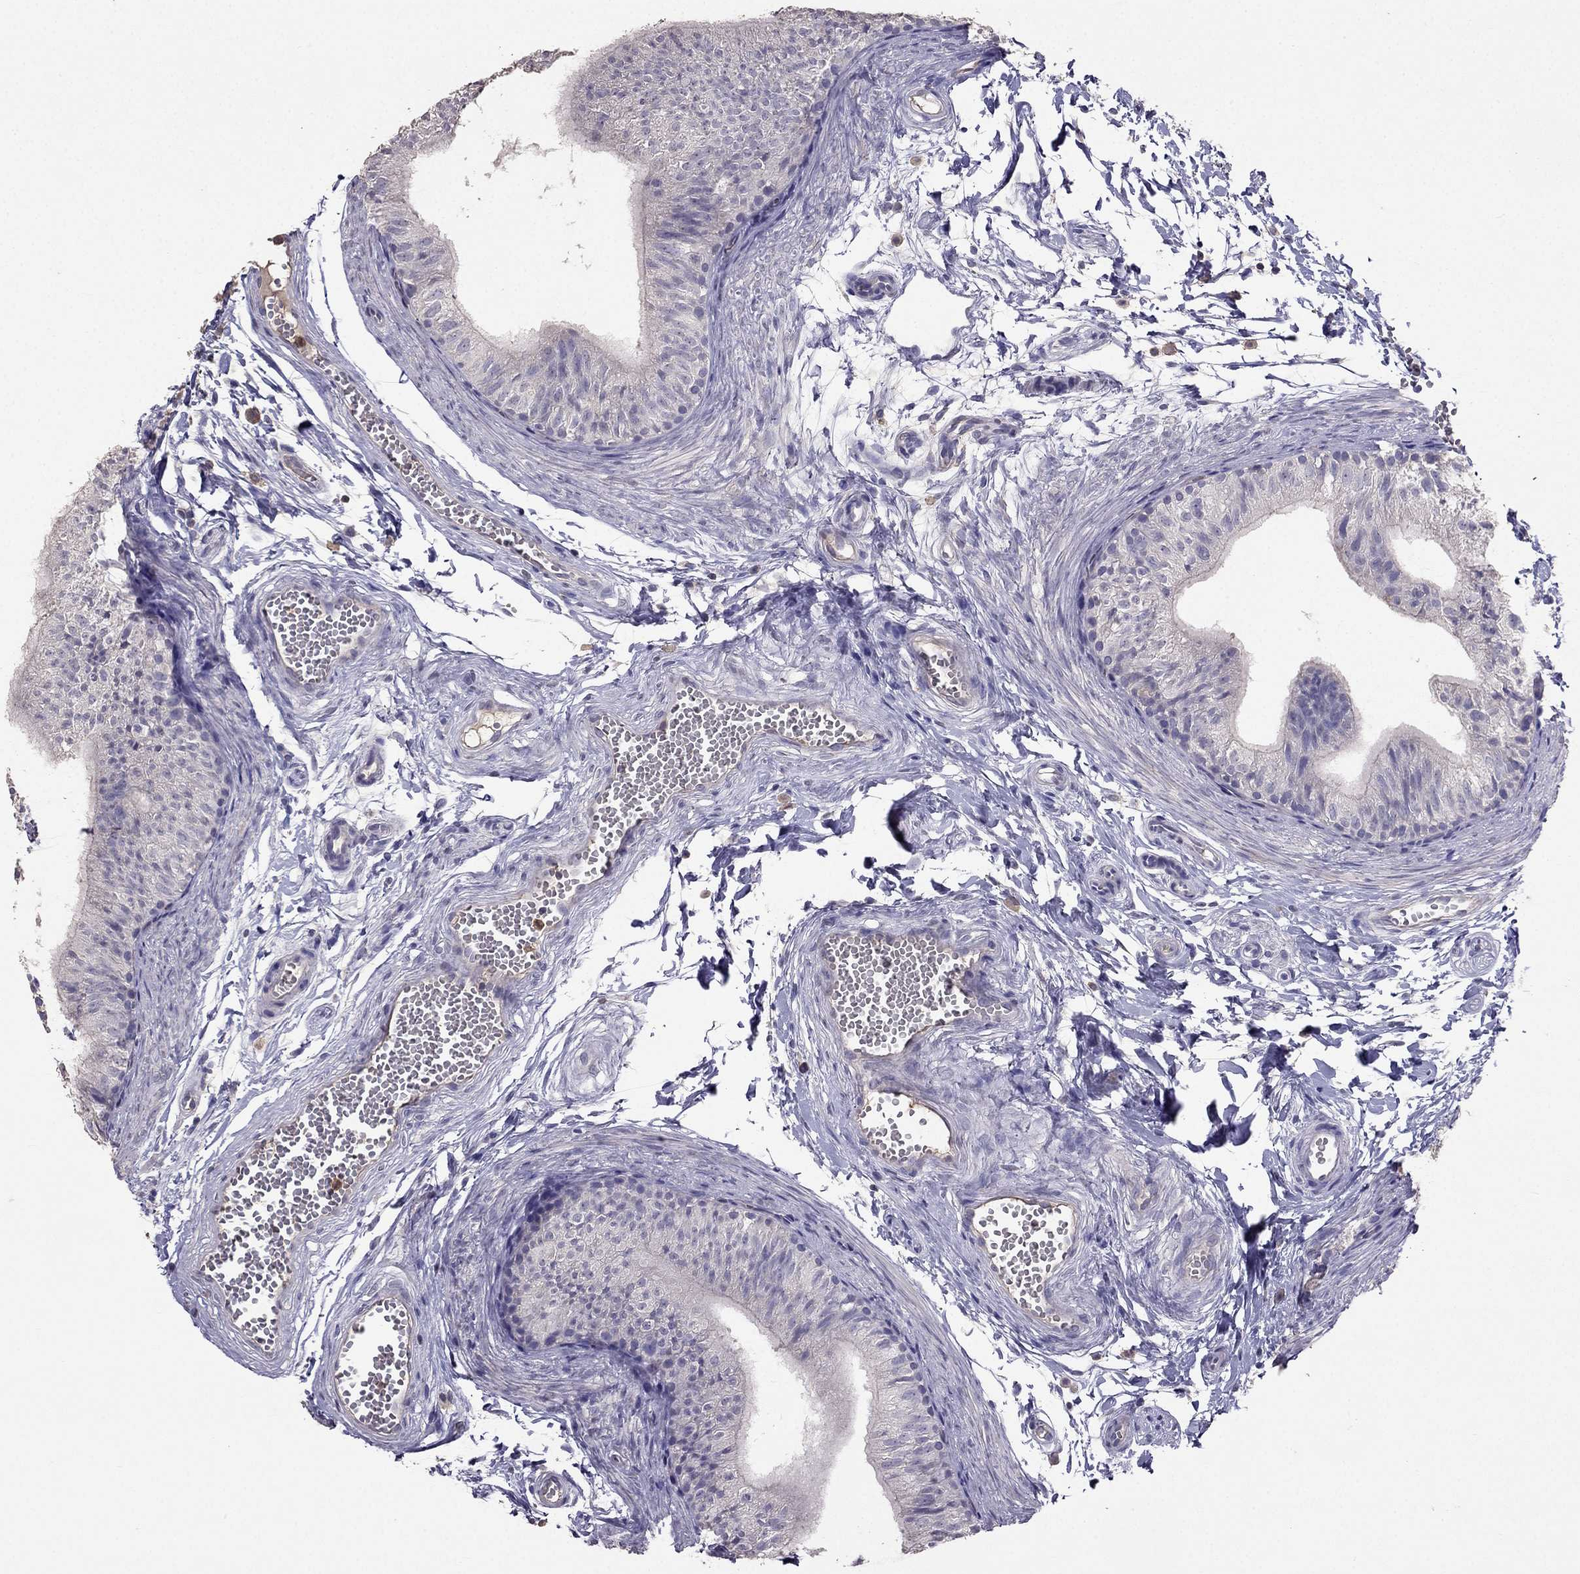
{"staining": {"intensity": "negative", "quantity": "none", "location": "none"}, "tissue": "epididymis", "cell_type": "Glandular cells", "image_type": "normal", "snomed": [{"axis": "morphology", "description": "Normal tissue, NOS"}, {"axis": "topography", "description": "Epididymis"}], "caption": "Immunohistochemistry micrograph of unremarkable epididymis: human epididymis stained with DAB (3,3'-diaminobenzidine) demonstrates no significant protein staining in glandular cells. (DAB IHC with hematoxylin counter stain).", "gene": "RFLNB", "patient": {"sex": "male", "age": 22}}